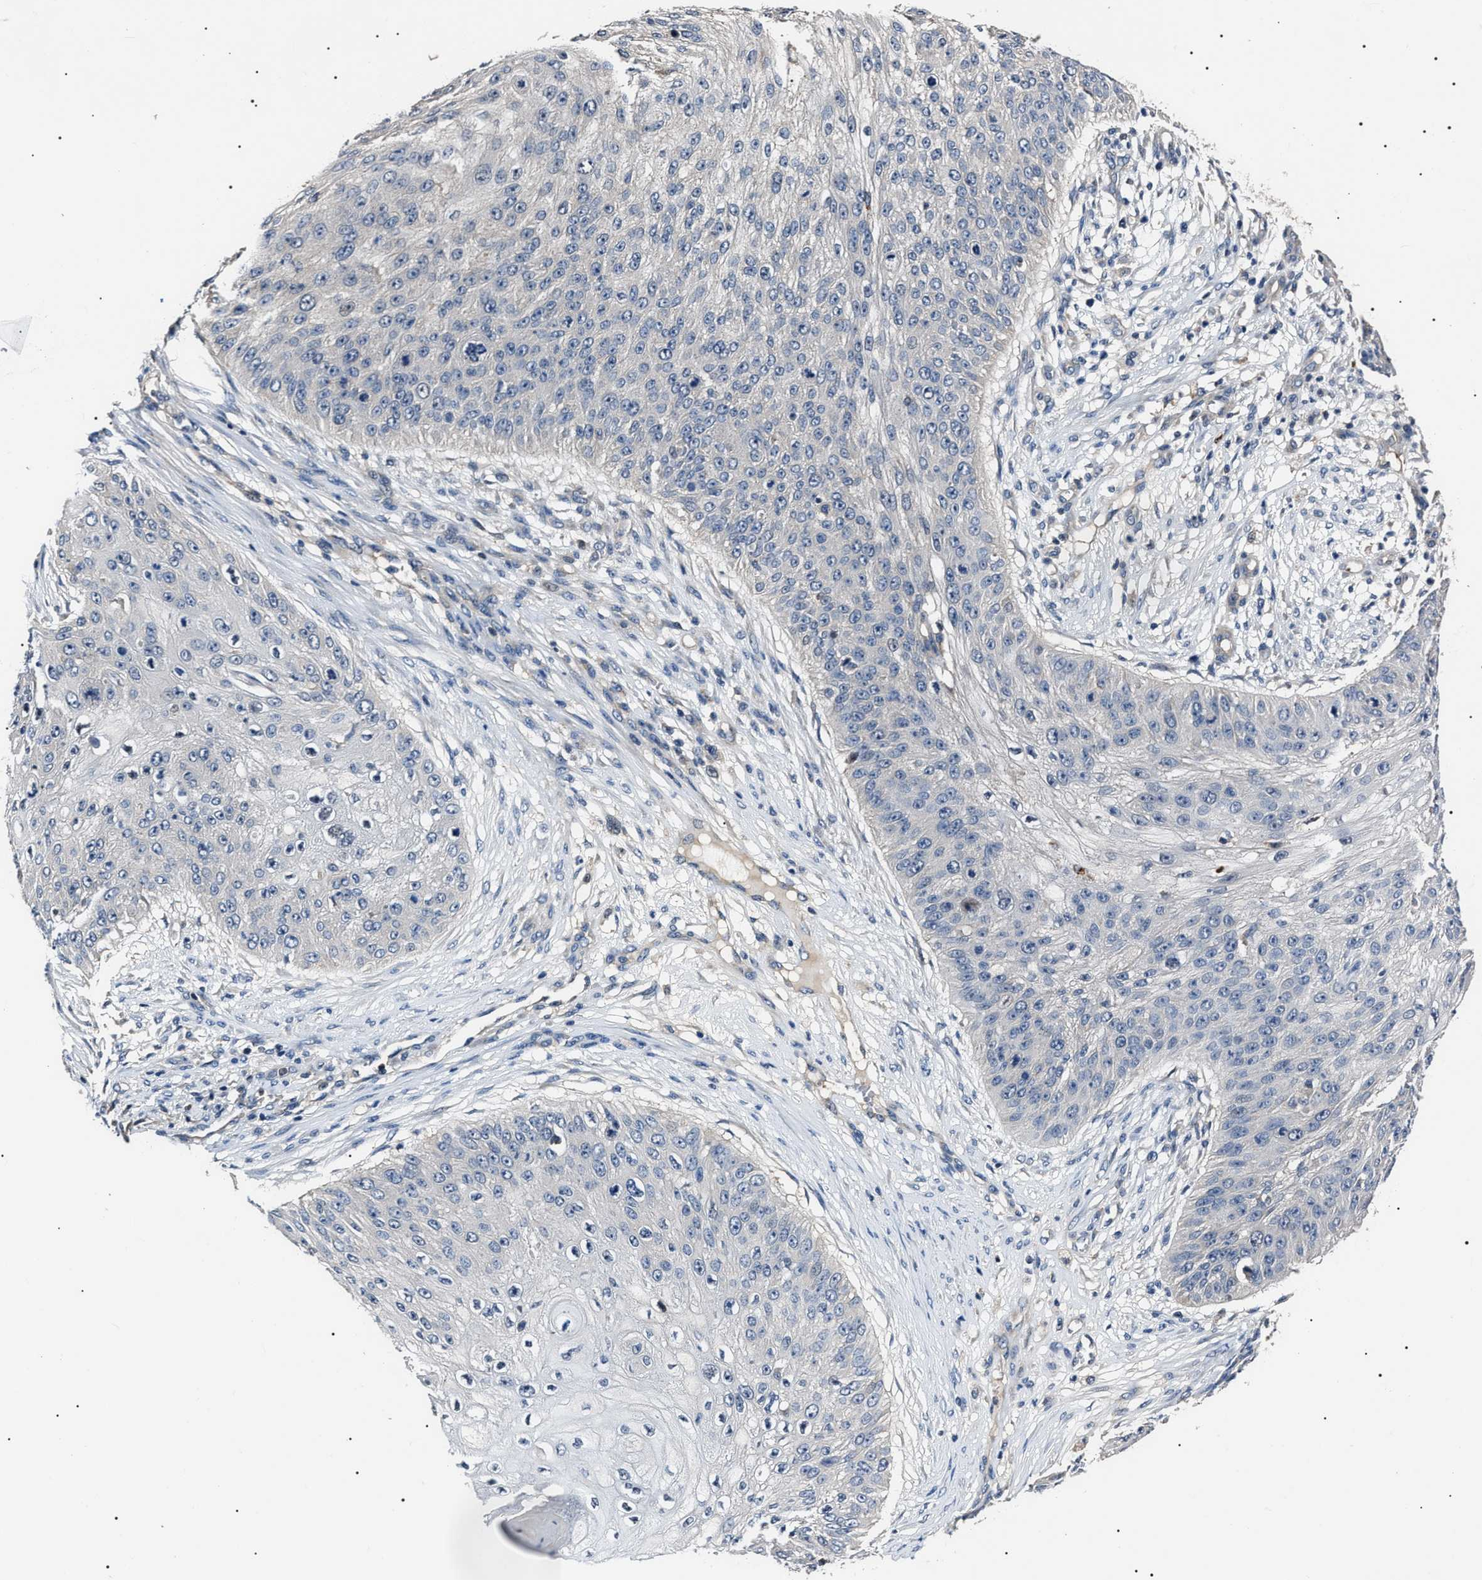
{"staining": {"intensity": "negative", "quantity": "none", "location": "none"}, "tissue": "skin cancer", "cell_type": "Tumor cells", "image_type": "cancer", "snomed": [{"axis": "morphology", "description": "Squamous cell carcinoma, NOS"}, {"axis": "topography", "description": "Skin"}], "caption": "This is an IHC photomicrograph of squamous cell carcinoma (skin). There is no expression in tumor cells.", "gene": "IFT81", "patient": {"sex": "female", "age": 80}}